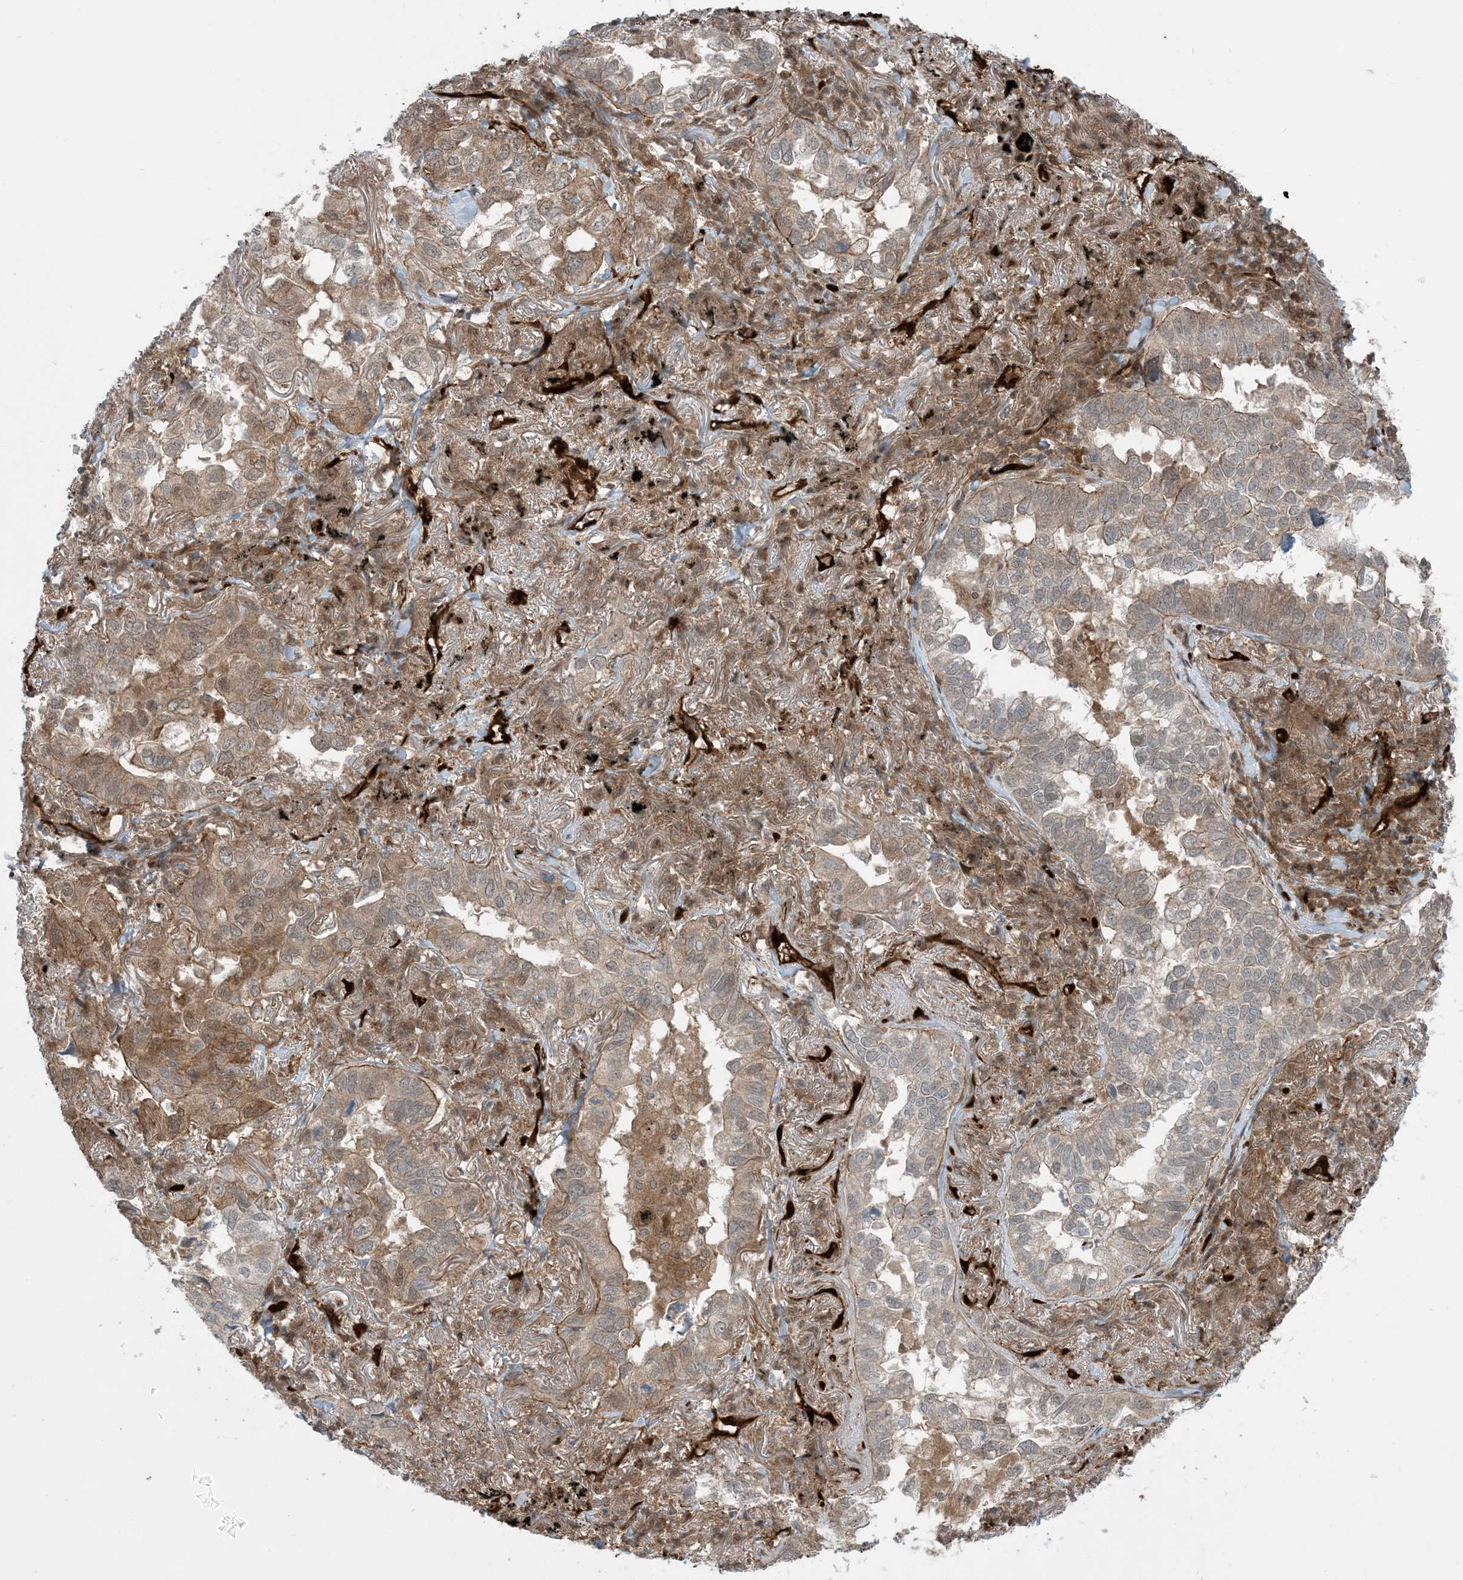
{"staining": {"intensity": "moderate", "quantity": "25%-75%", "location": "cytoplasmic/membranous"}, "tissue": "lung cancer", "cell_type": "Tumor cells", "image_type": "cancer", "snomed": [{"axis": "morphology", "description": "Adenocarcinoma, NOS"}, {"axis": "topography", "description": "Lung"}], "caption": "Lung cancer stained with DAB immunohistochemistry displays medium levels of moderate cytoplasmic/membranous positivity in about 25%-75% of tumor cells.", "gene": "PPM1F", "patient": {"sex": "male", "age": 65}}